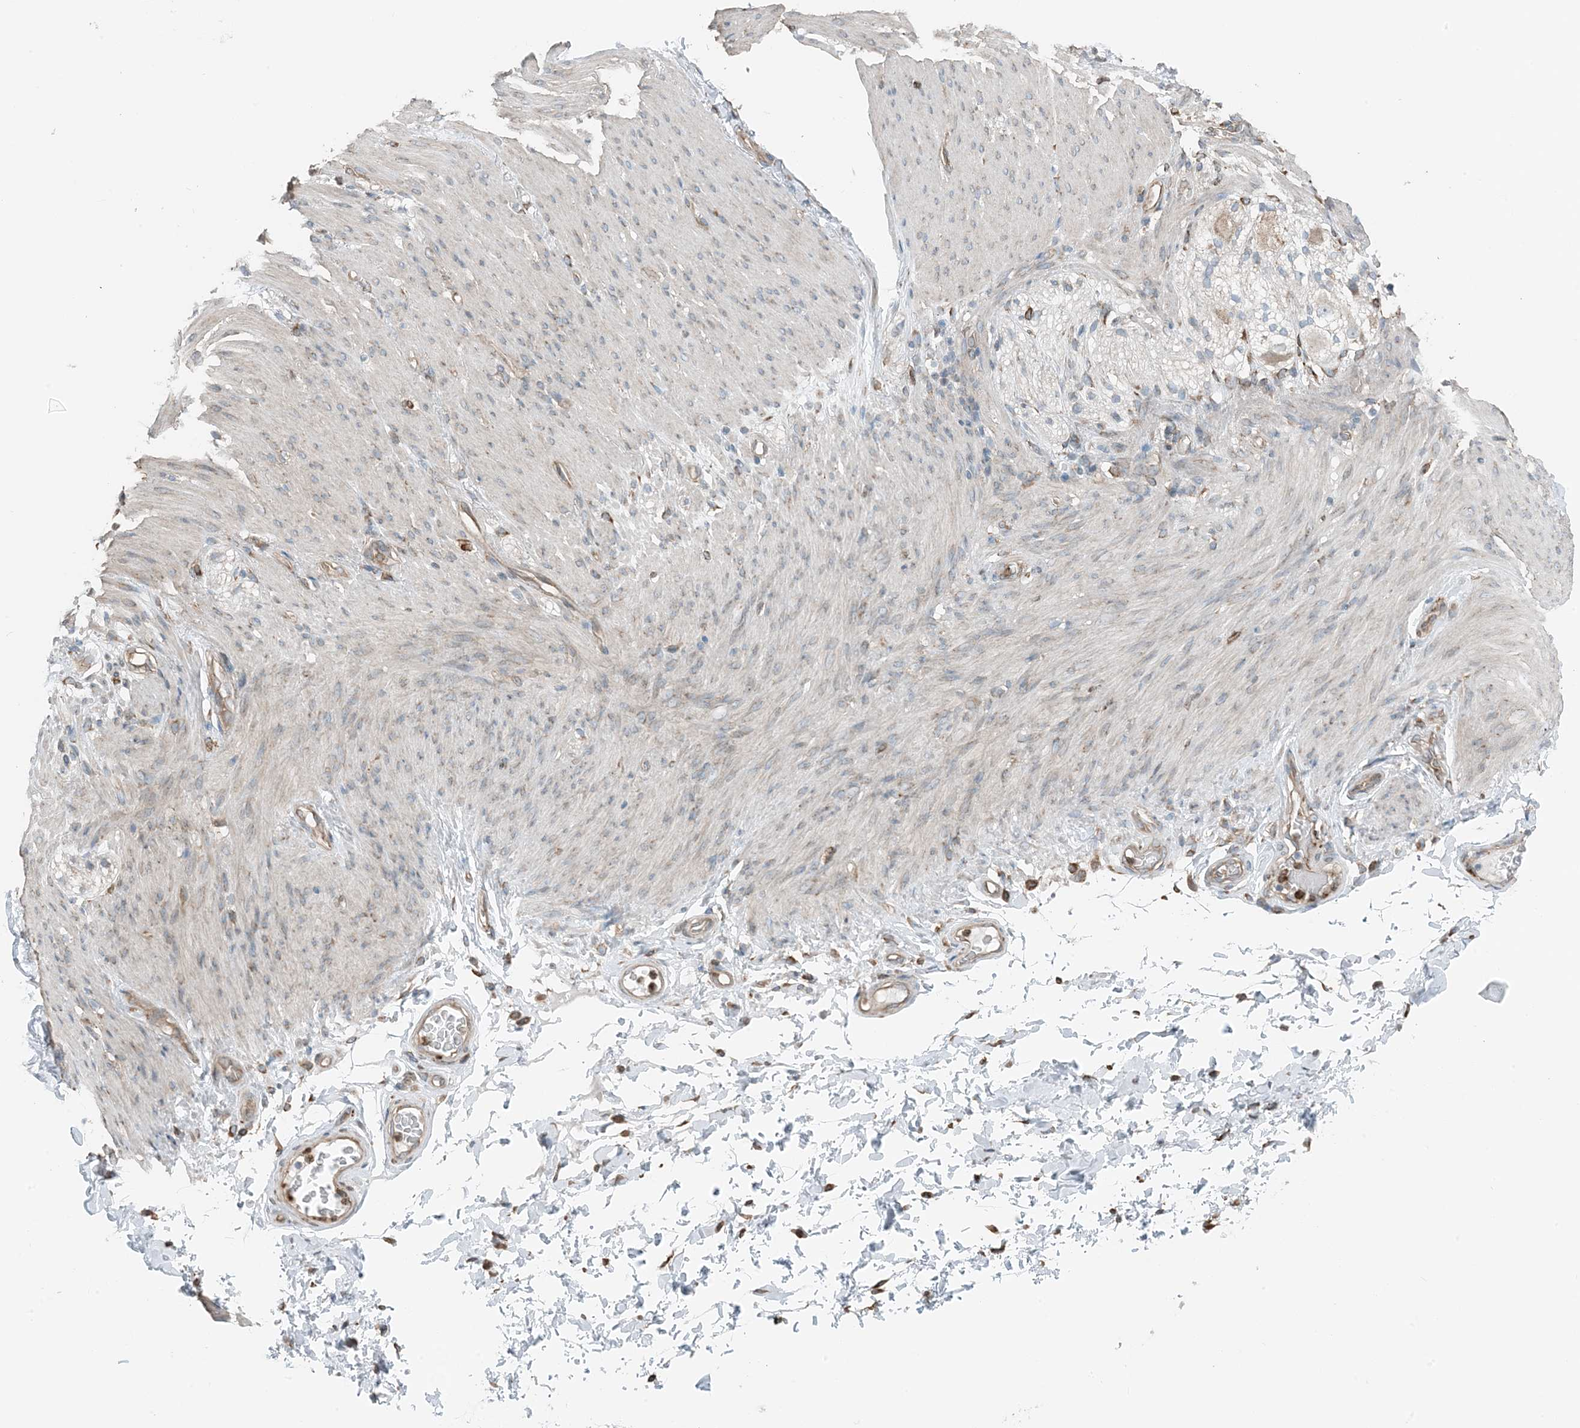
{"staining": {"intensity": "weak", "quantity": "25%-75%", "location": "cytoplasmic/membranous"}, "tissue": "adipose tissue", "cell_type": "Adipocytes", "image_type": "normal", "snomed": [{"axis": "morphology", "description": "Normal tissue, NOS"}, {"axis": "topography", "description": "Colon"}, {"axis": "topography", "description": "Peripheral nerve tissue"}], "caption": "Adipocytes demonstrate low levels of weak cytoplasmic/membranous positivity in about 25%-75% of cells in unremarkable human adipose tissue. (DAB IHC with brightfield microscopy, high magnification).", "gene": "CERKL", "patient": {"sex": "female", "age": 61}}